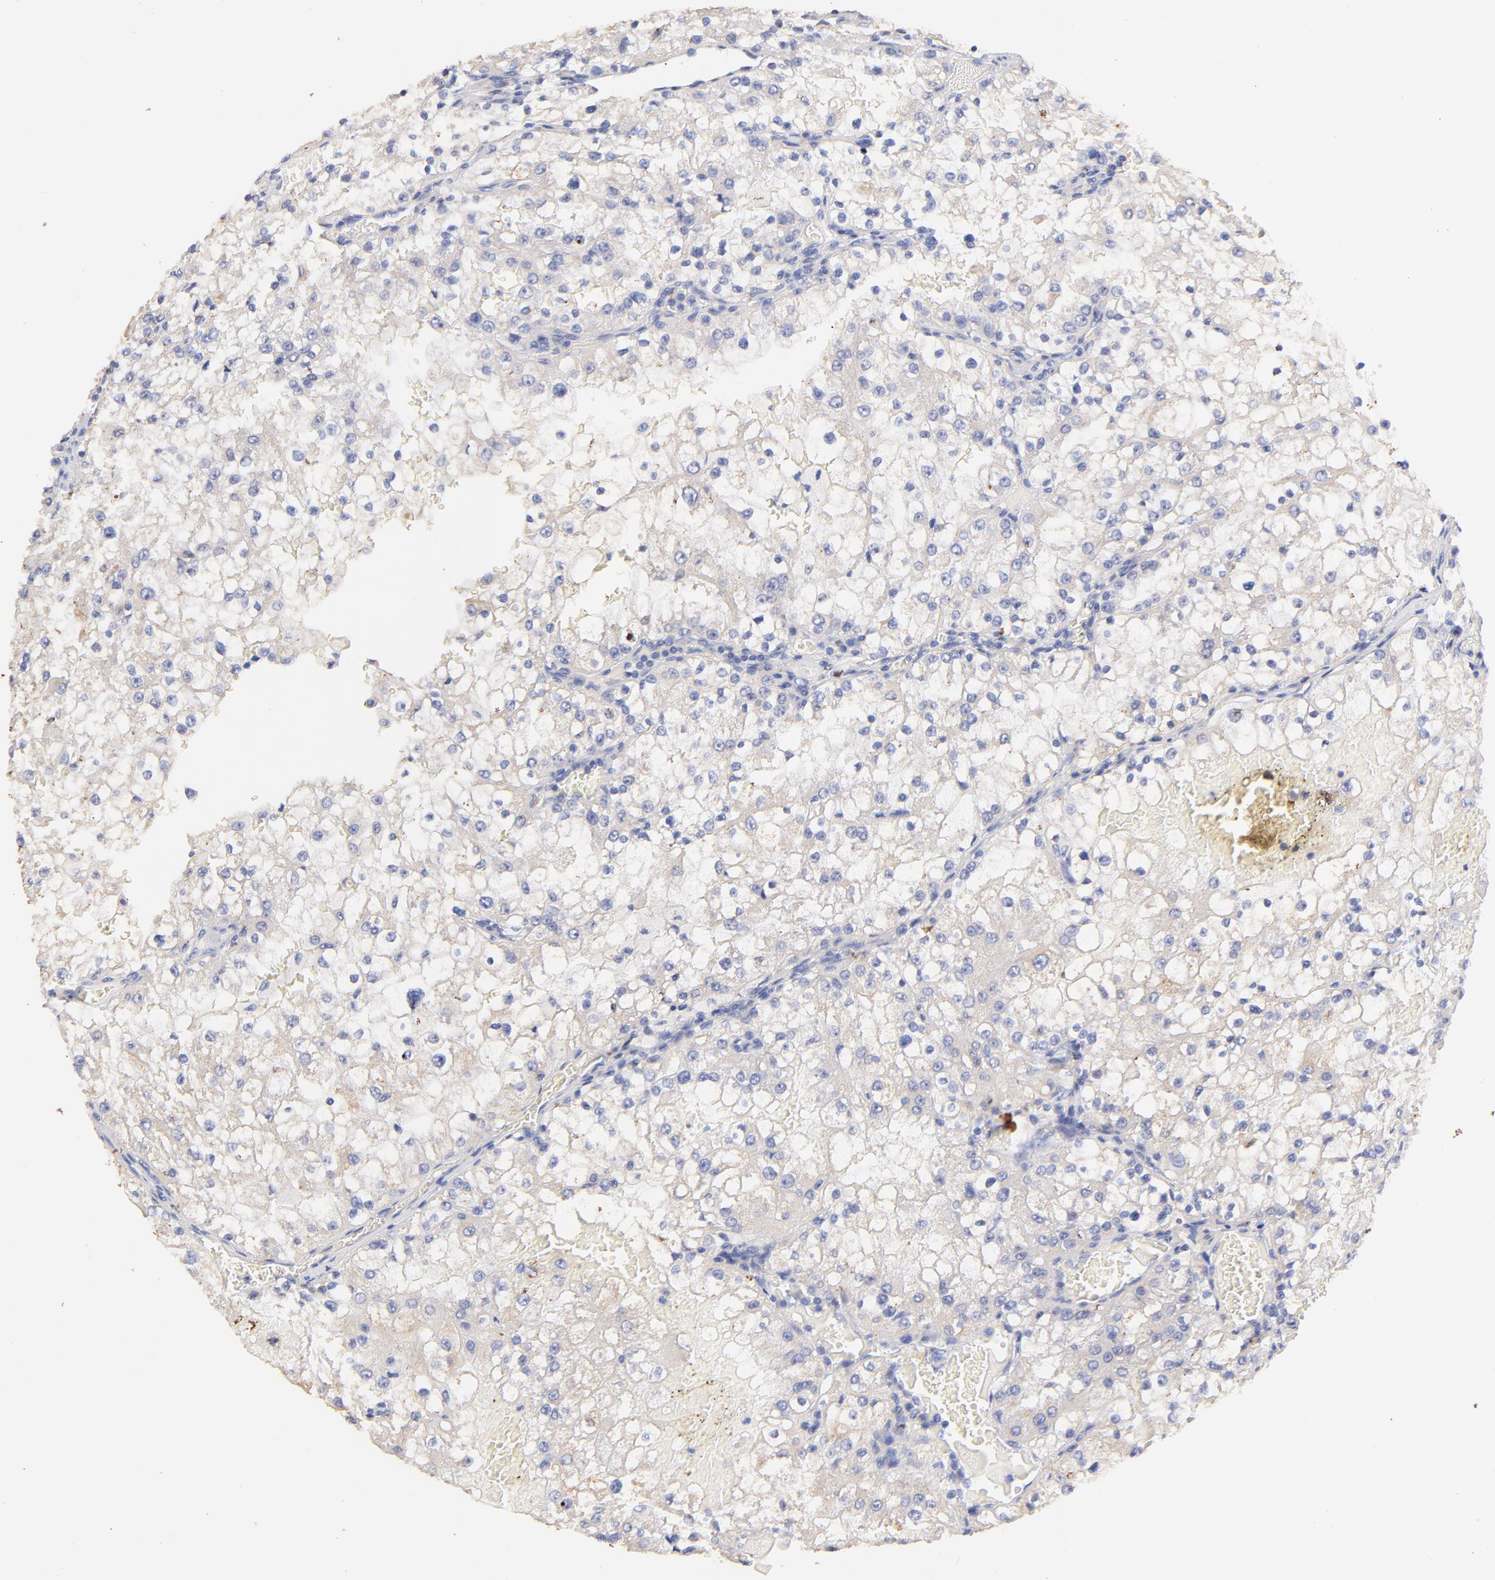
{"staining": {"intensity": "weak", "quantity": "<25%", "location": "cytoplasmic/membranous"}, "tissue": "renal cancer", "cell_type": "Tumor cells", "image_type": "cancer", "snomed": [{"axis": "morphology", "description": "Adenocarcinoma, NOS"}, {"axis": "topography", "description": "Kidney"}], "caption": "Immunohistochemistry histopathology image of renal adenocarcinoma stained for a protein (brown), which exhibits no positivity in tumor cells.", "gene": "IGLV7-43", "patient": {"sex": "female", "age": 74}}